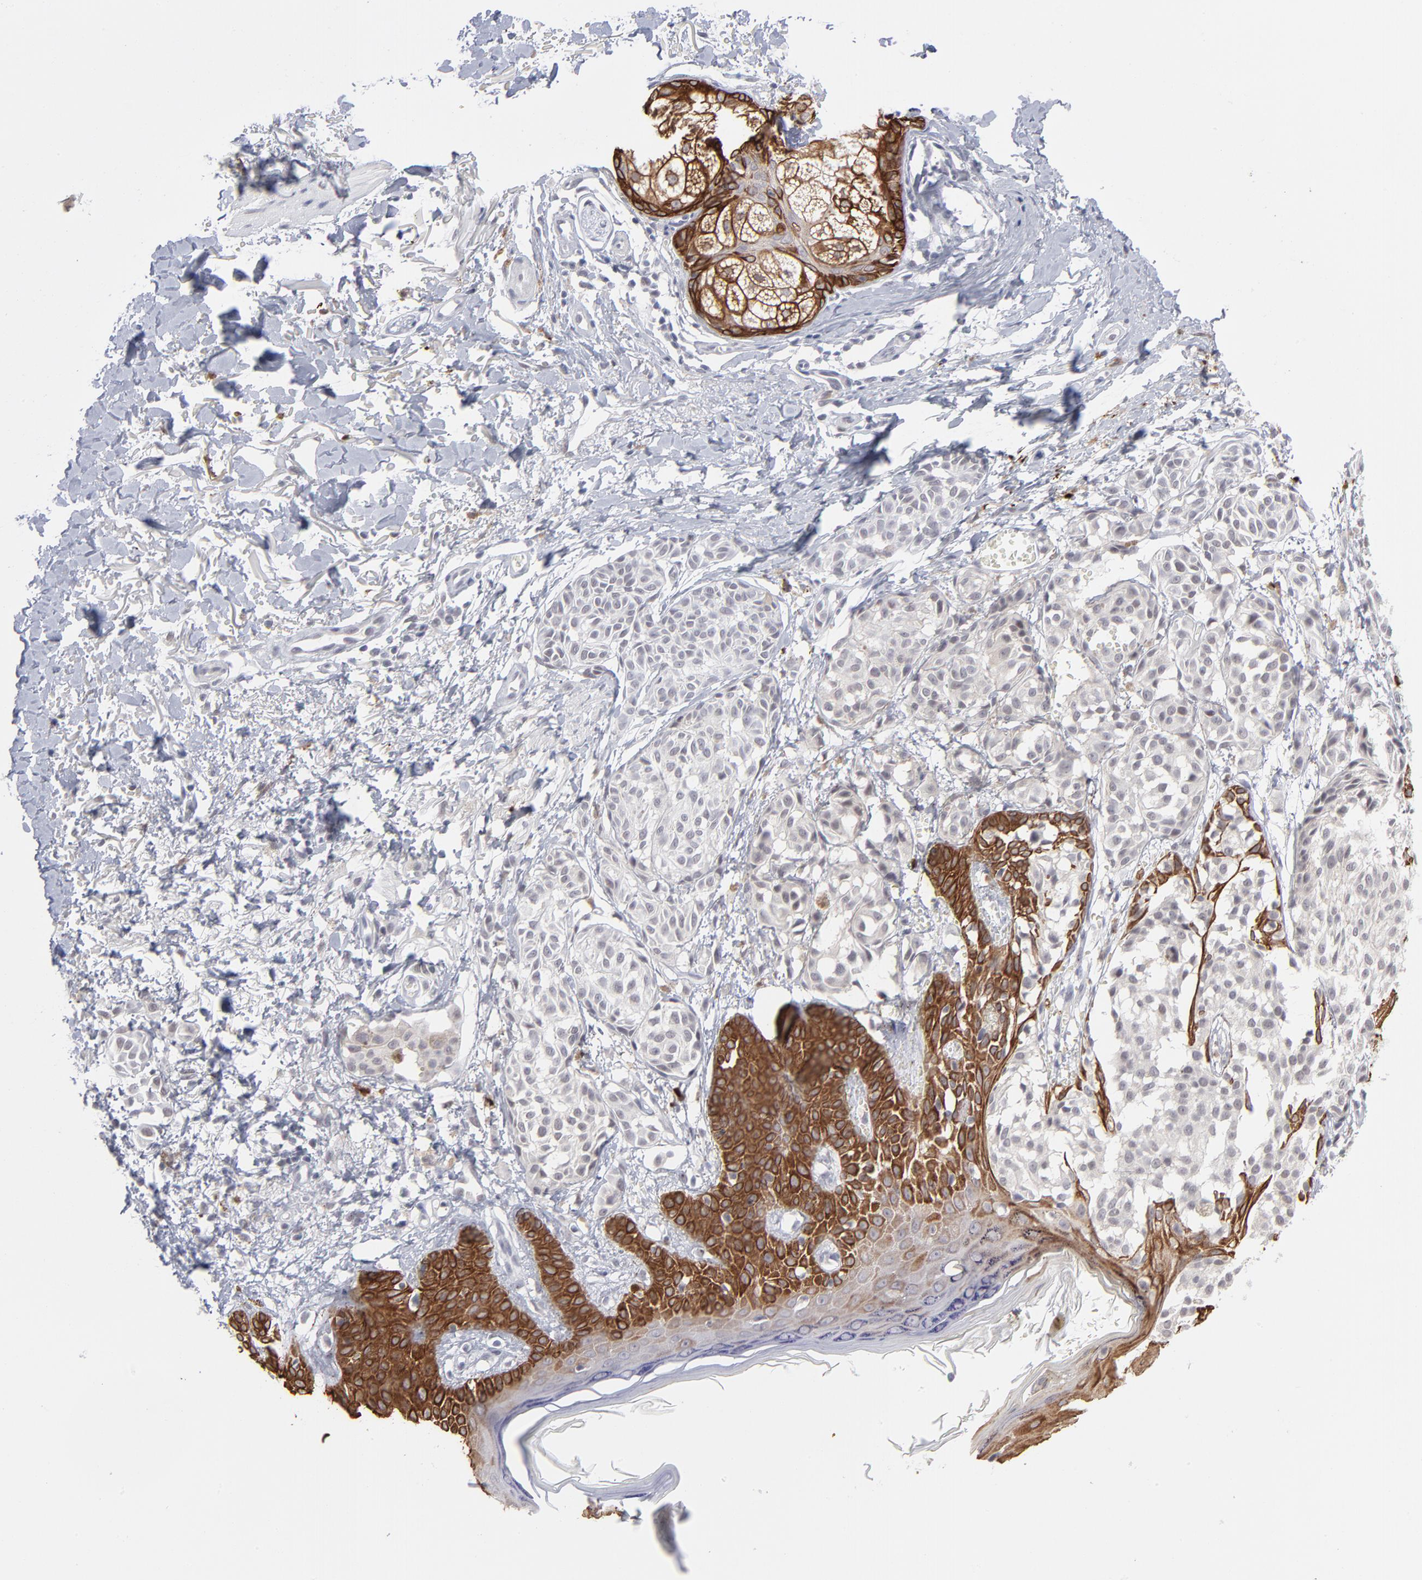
{"staining": {"intensity": "weak", "quantity": "<25%", "location": "cytoplasmic/membranous"}, "tissue": "melanoma", "cell_type": "Tumor cells", "image_type": "cancer", "snomed": [{"axis": "morphology", "description": "Malignant melanoma, NOS"}, {"axis": "topography", "description": "Skin"}], "caption": "An image of malignant melanoma stained for a protein demonstrates no brown staining in tumor cells. (Stains: DAB (3,3'-diaminobenzidine) immunohistochemistry (IHC) with hematoxylin counter stain, Microscopy: brightfield microscopy at high magnification).", "gene": "CCR2", "patient": {"sex": "male", "age": 76}}